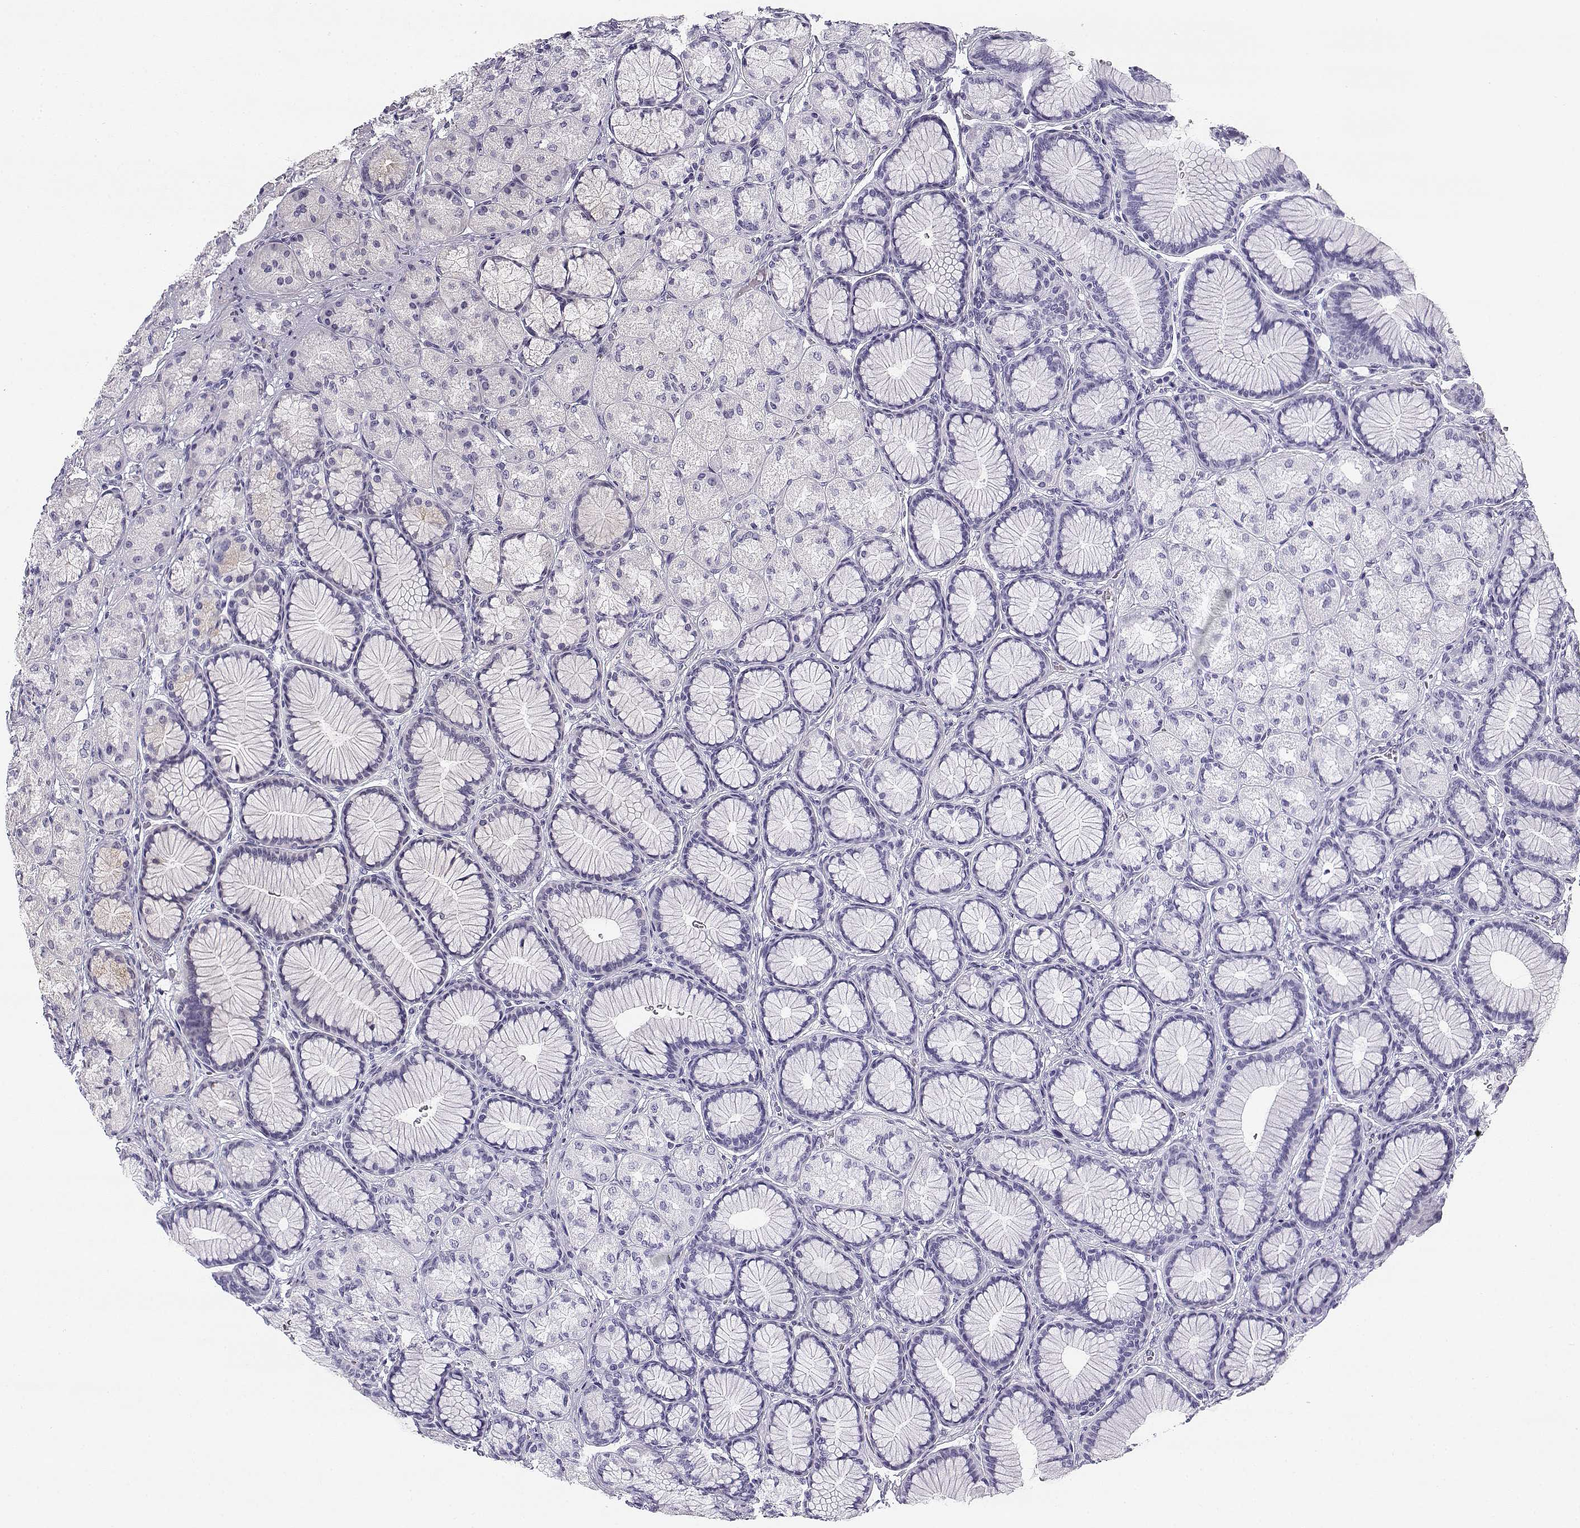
{"staining": {"intensity": "negative", "quantity": "none", "location": "none"}, "tissue": "stomach", "cell_type": "Glandular cells", "image_type": "normal", "snomed": [{"axis": "morphology", "description": "Normal tissue, NOS"}, {"axis": "morphology", "description": "Adenocarcinoma, NOS"}, {"axis": "morphology", "description": "Adenocarcinoma, High grade"}, {"axis": "topography", "description": "Stomach, upper"}, {"axis": "topography", "description": "Stomach"}], "caption": "Immunohistochemistry micrograph of unremarkable stomach: human stomach stained with DAB (3,3'-diaminobenzidine) displays no significant protein expression in glandular cells.", "gene": "CREB3L3", "patient": {"sex": "female", "age": 65}}